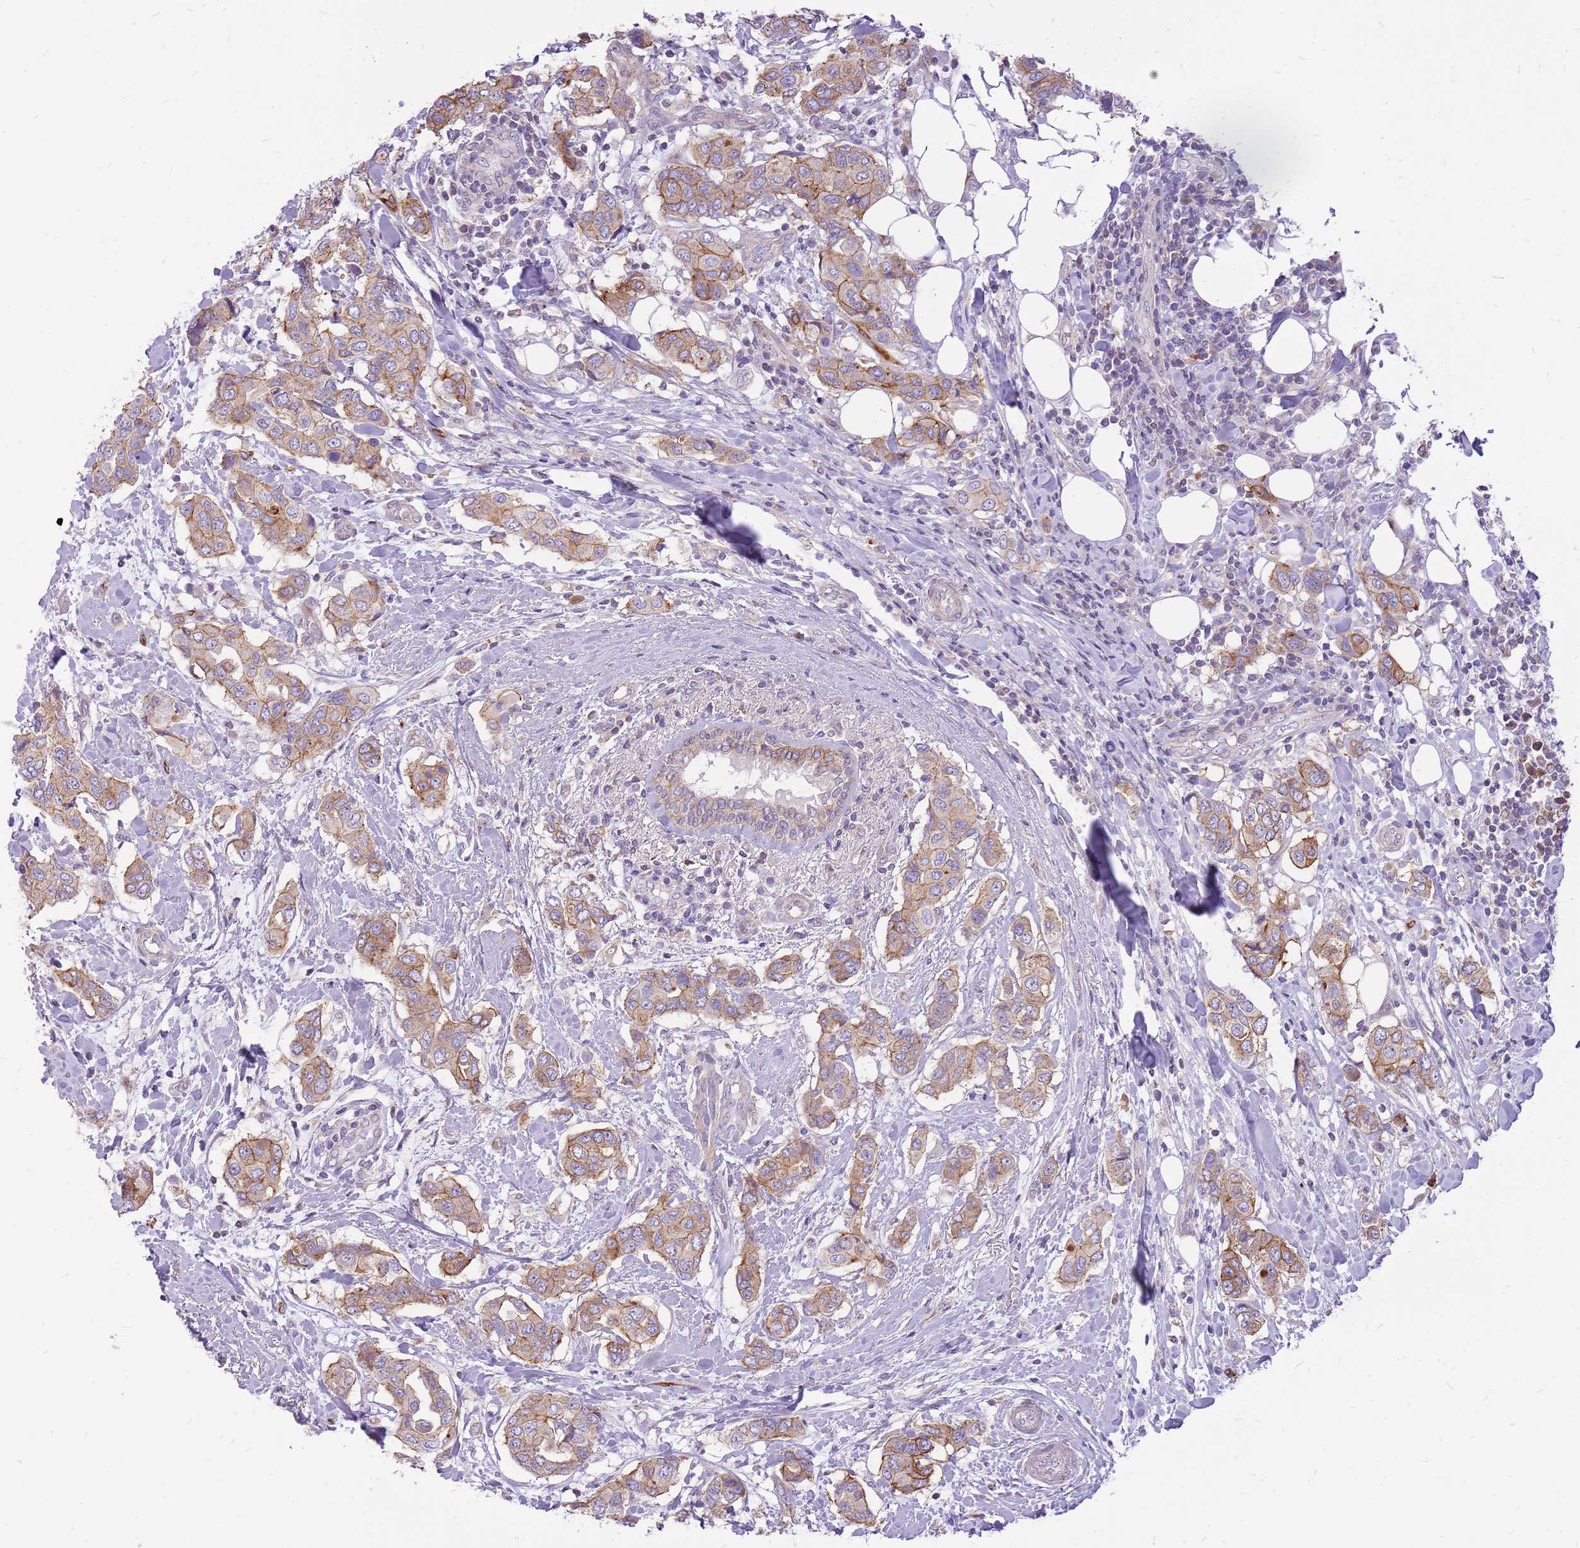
{"staining": {"intensity": "moderate", "quantity": ">75%", "location": "cytoplasmic/membranous"}, "tissue": "breast cancer", "cell_type": "Tumor cells", "image_type": "cancer", "snomed": [{"axis": "morphology", "description": "Lobular carcinoma"}, {"axis": "topography", "description": "Breast"}], "caption": "Brown immunohistochemical staining in human breast cancer displays moderate cytoplasmic/membranous positivity in about >75% of tumor cells.", "gene": "WDR90", "patient": {"sex": "female", "age": 51}}